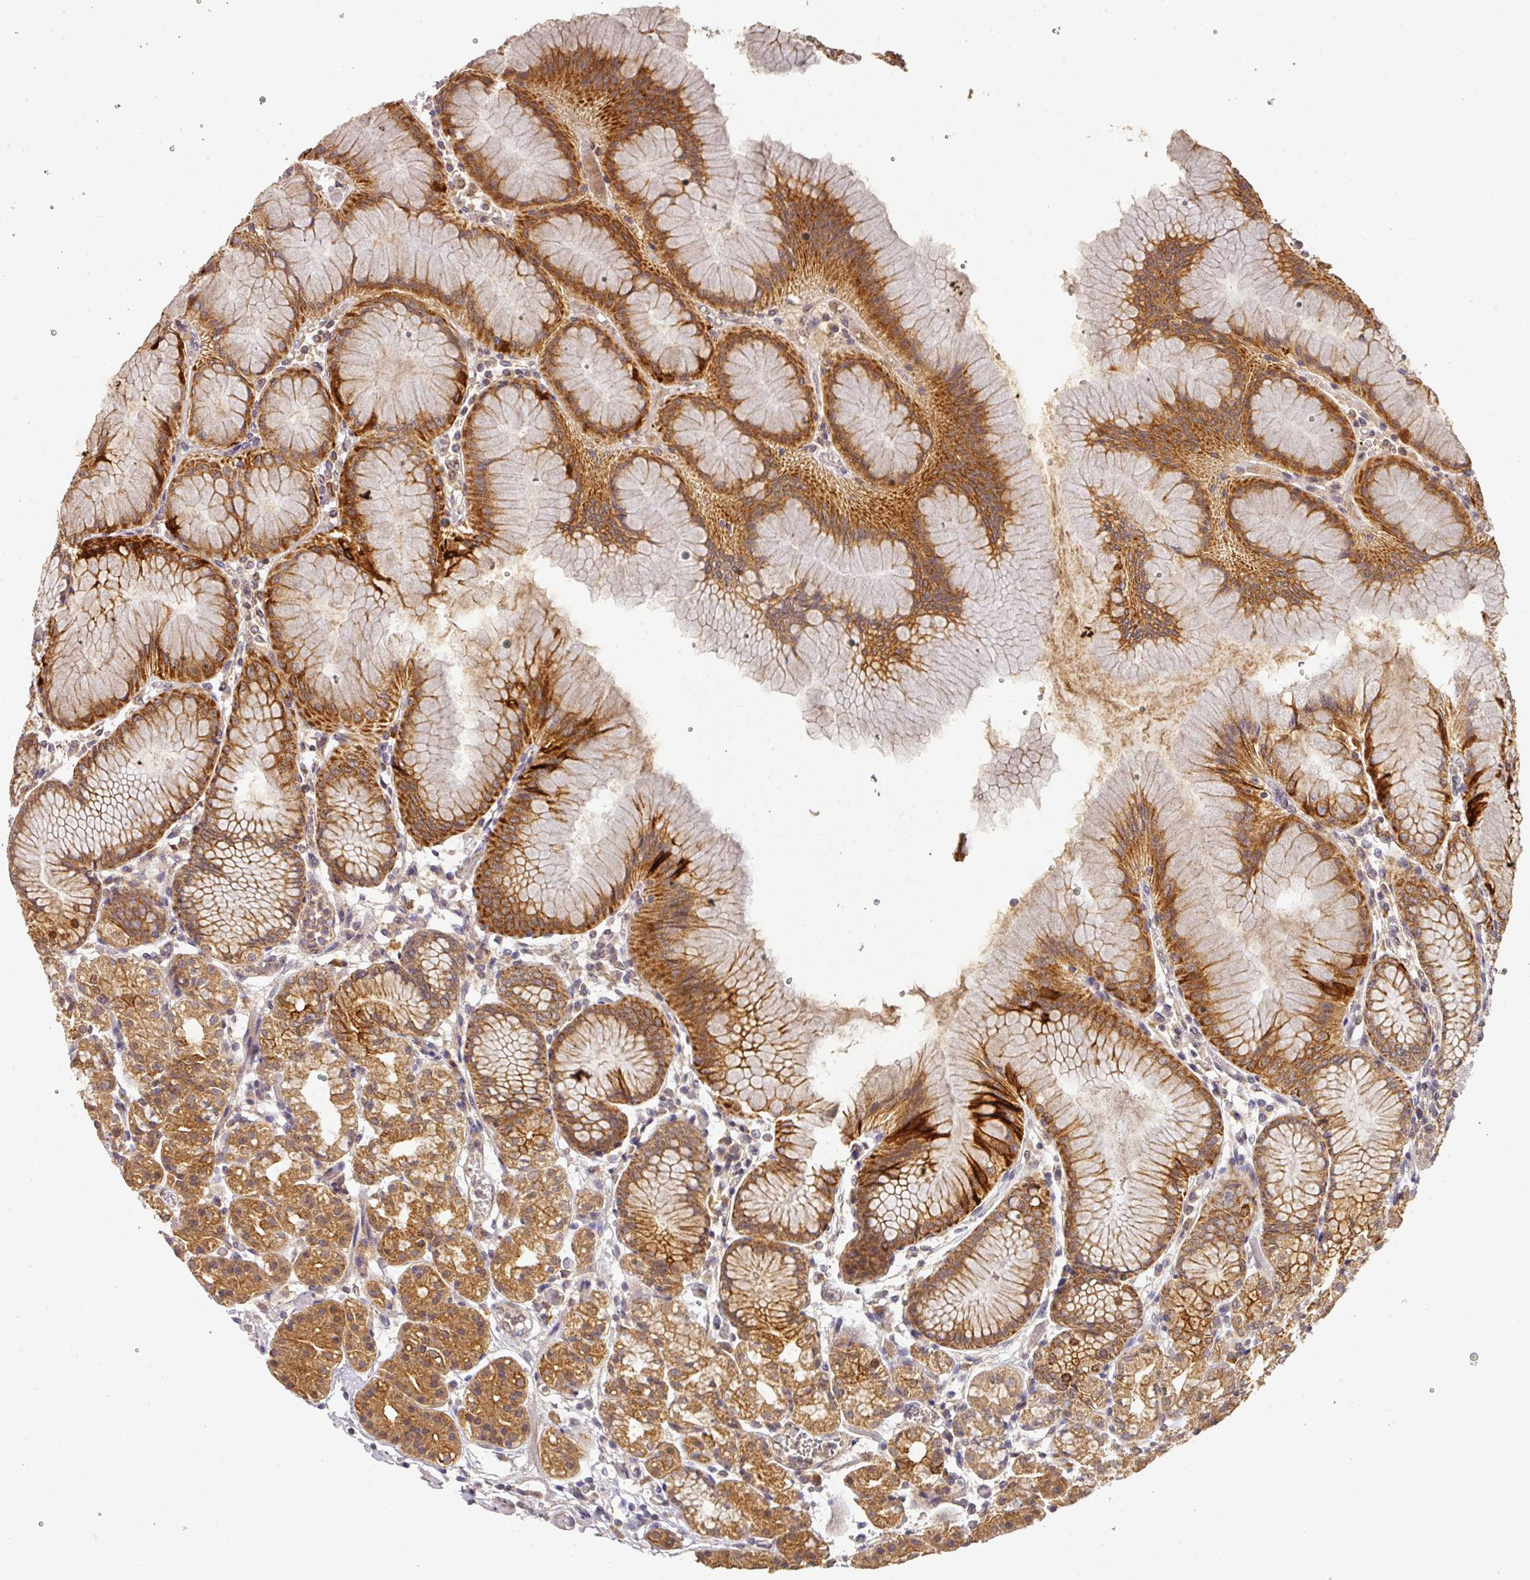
{"staining": {"intensity": "moderate", "quantity": ">75%", "location": "cytoplasmic/membranous"}, "tissue": "stomach", "cell_type": "Glandular cells", "image_type": "normal", "snomed": [{"axis": "morphology", "description": "Normal tissue, NOS"}, {"axis": "topography", "description": "Stomach"}], "caption": "Immunohistochemical staining of normal human stomach displays medium levels of moderate cytoplasmic/membranous staining in approximately >75% of glandular cells.", "gene": "EXTL3", "patient": {"sex": "female", "age": 57}}